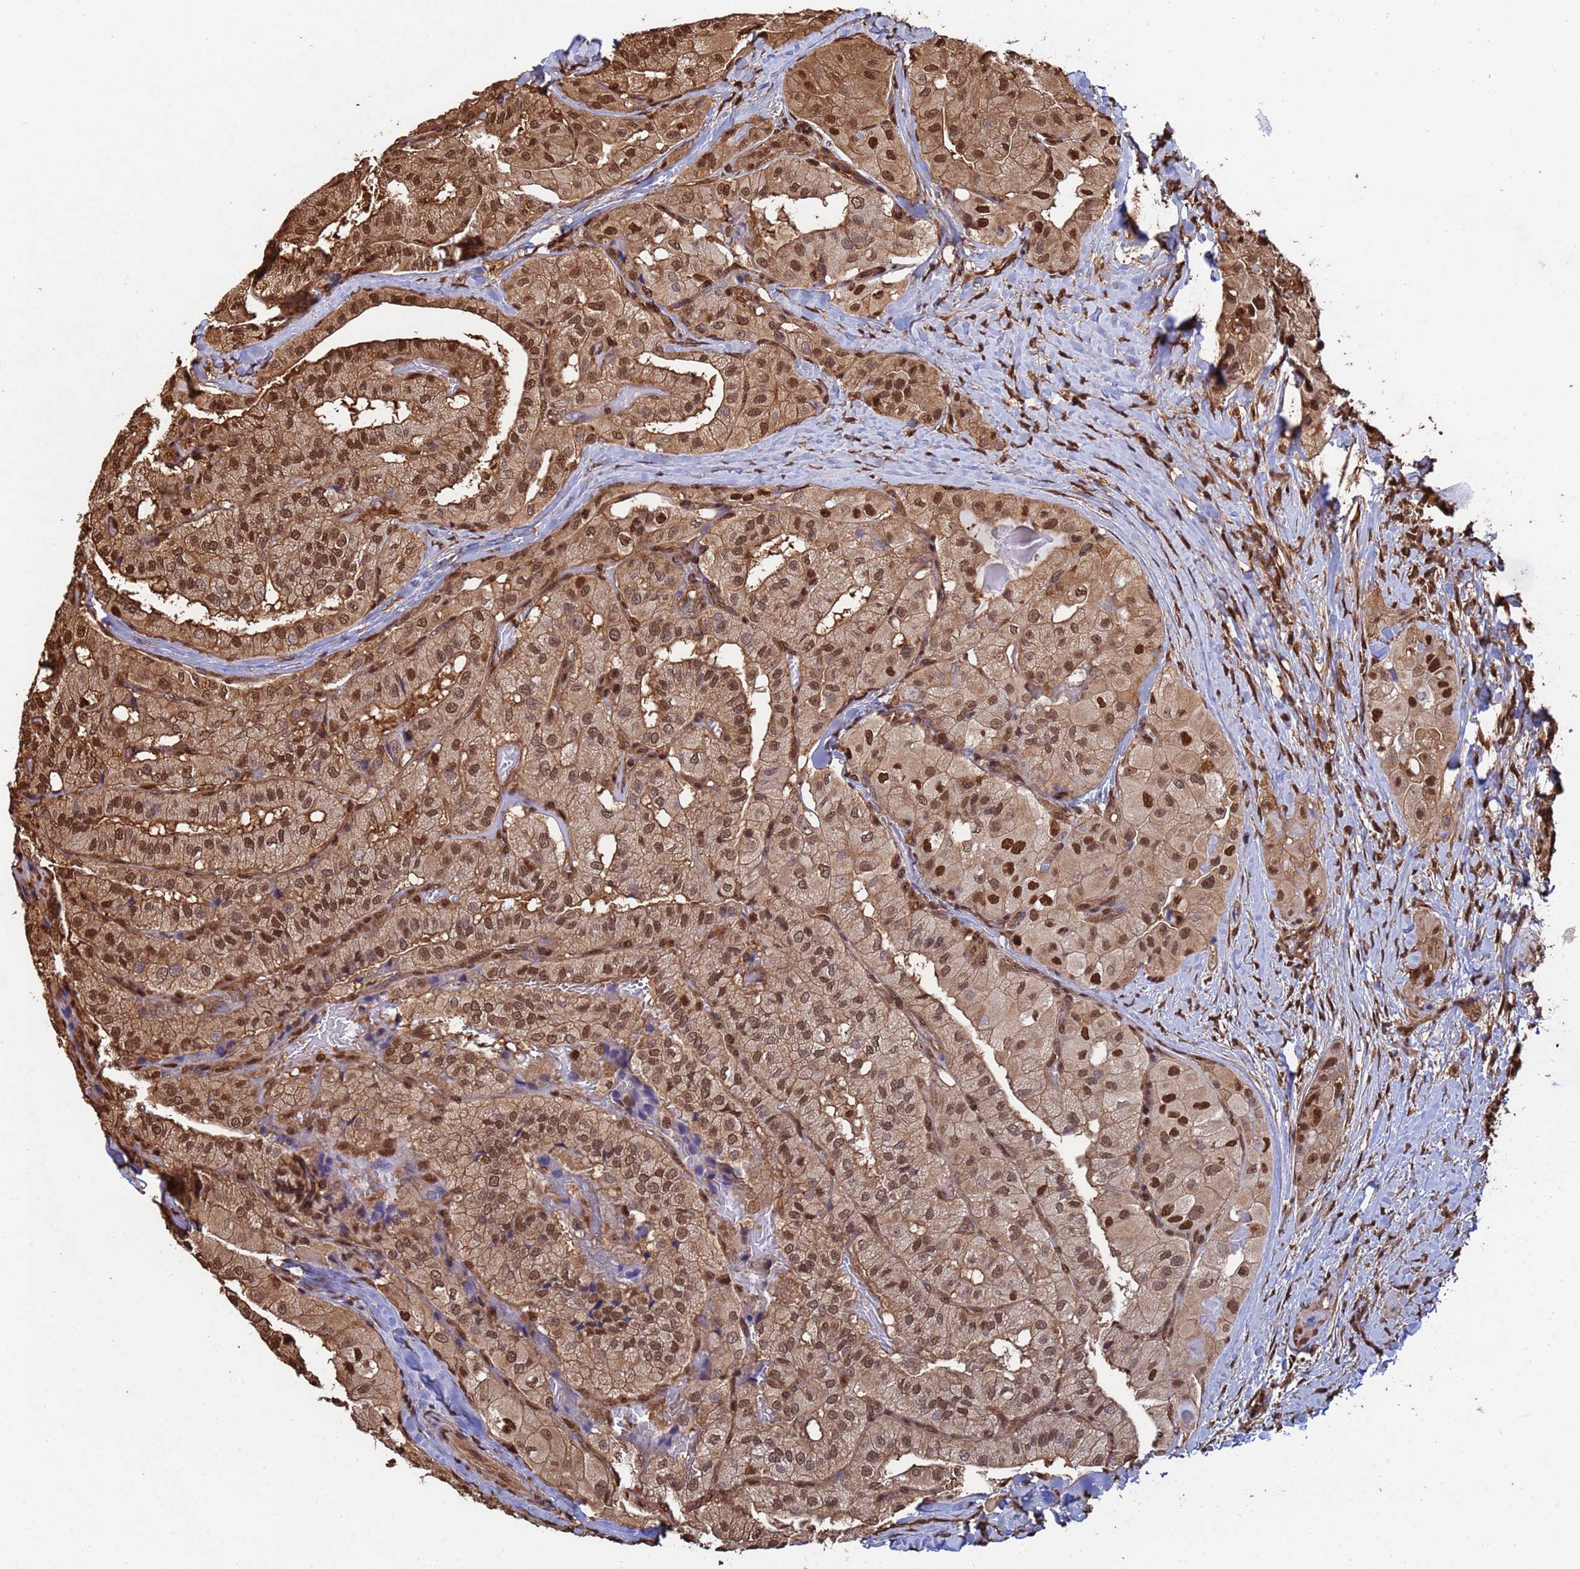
{"staining": {"intensity": "strong", "quantity": ">75%", "location": "cytoplasmic/membranous,nuclear"}, "tissue": "thyroid cancer", "cell_type": "Tumor cells", "image_type": "cancer", "snomed": [{"axis": "morphology", "description": "Normal tissue, NOS"}, {"axis": "morphology", "description": "Papillary adenocarcinoma, NOS"}, {"axis": "topography", "description": "Thyroid gland"}], "caption": "A histopathology image of thyroid cancer (papillary adenocarcinoma) stained for a protein shows strong cytoplasmic/membranous and nuclear brown staining in tumor cells. (Stains: DAB (3,3'-diaminobenzidine) in brown, nuclei in blue, Microscopy: brightfield microscopy at high magnification).", "gene": "SUMO4", "patient": {"sex": "female", "age": 59}}